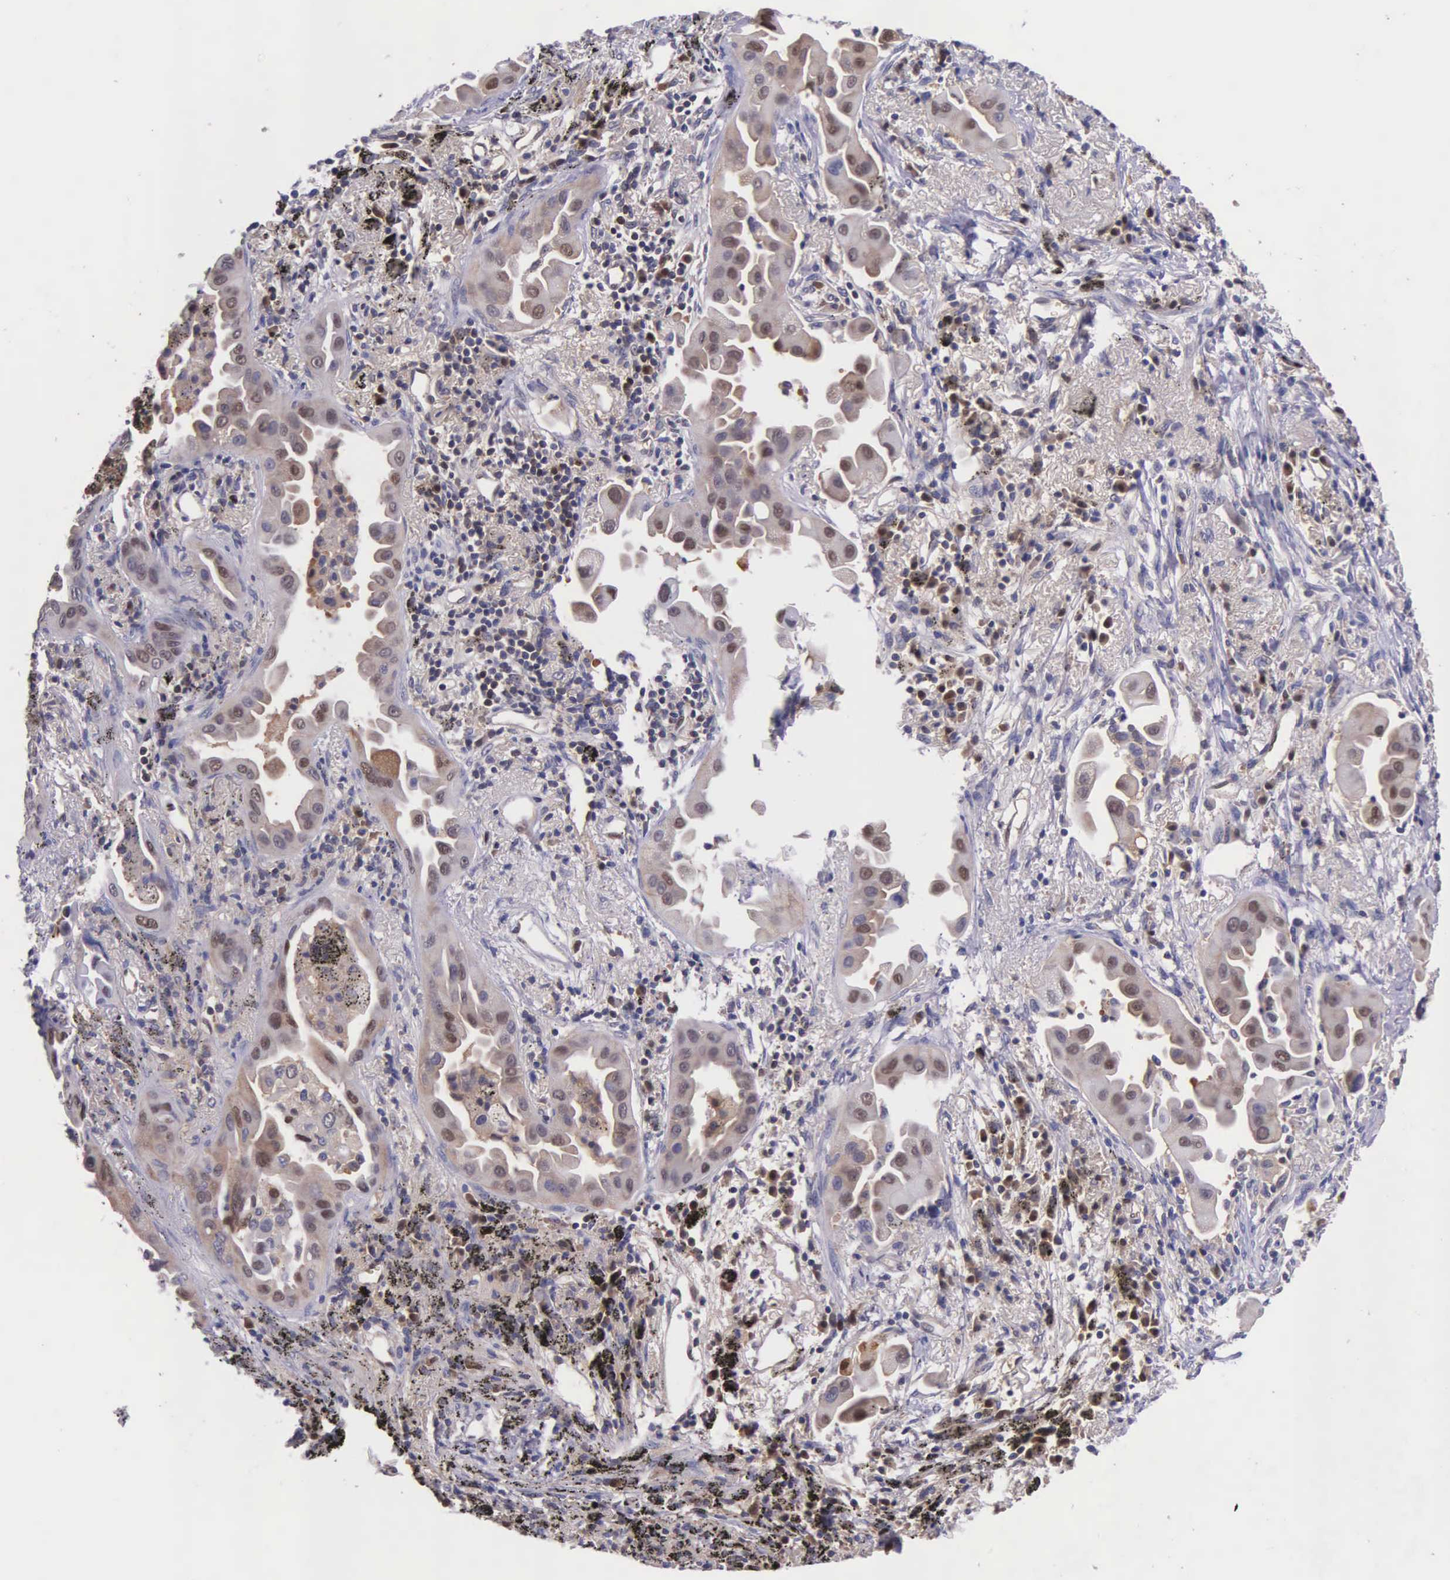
{"staining": {"intensity": "negative", "quantity": "none", "location": "none"}, "tissue": "lung cancer", "cell_type": "Tumor cells", "image_type": "cancer", "snomed": [{"axis": "morphology", "description": "Adenocarcinoma, NOS"}, {"axis": "topography", "description": "Lung"}], "caption": "Tumor cells are negative for brown protein staining in lung cancer.", "gene": "GMPR2", "patient": {"sex": "male", "age": 68}}